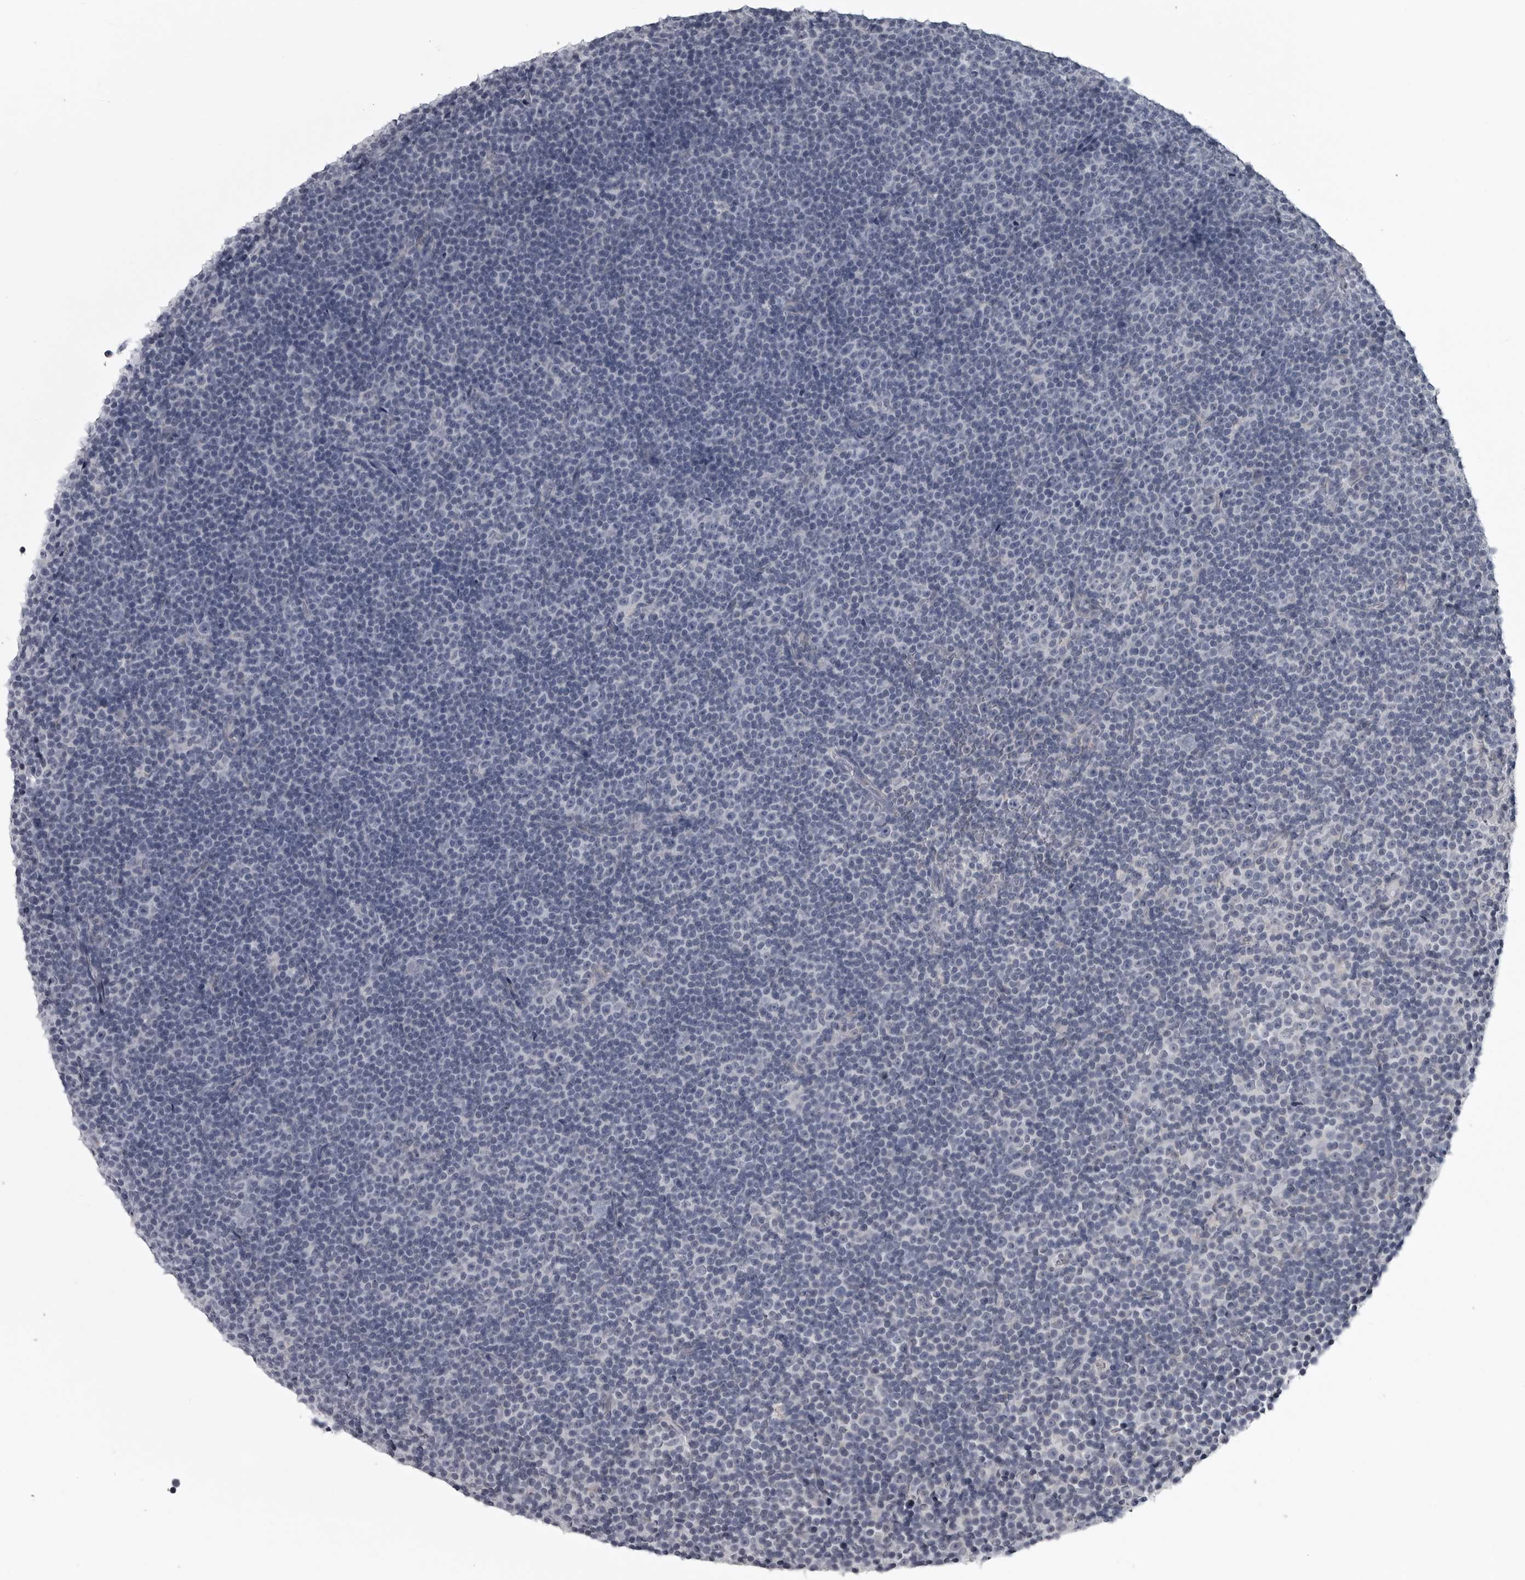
{"staining": {"intensity": "negative", "quantity": "none", "location": "none"}, "tissue": "lymphoma", "cell_type": "Tumor cells", "image_type": "cancer", "snomed": [{"axis": "morphology", "description": "Malignant lymphoma, non-Hodgkin's type, Low grade"}, {"axis": "topography", "description": "Lymph node"}], "caption": "This photomicrograph is of lymphoma stained with immunohistochemistry to label a protein in brown with the nuclei are counter-stained blue. There is no expression in tumor cells.", "gene": "MYOC", "patient": {"sex": "female", "age": 67}}